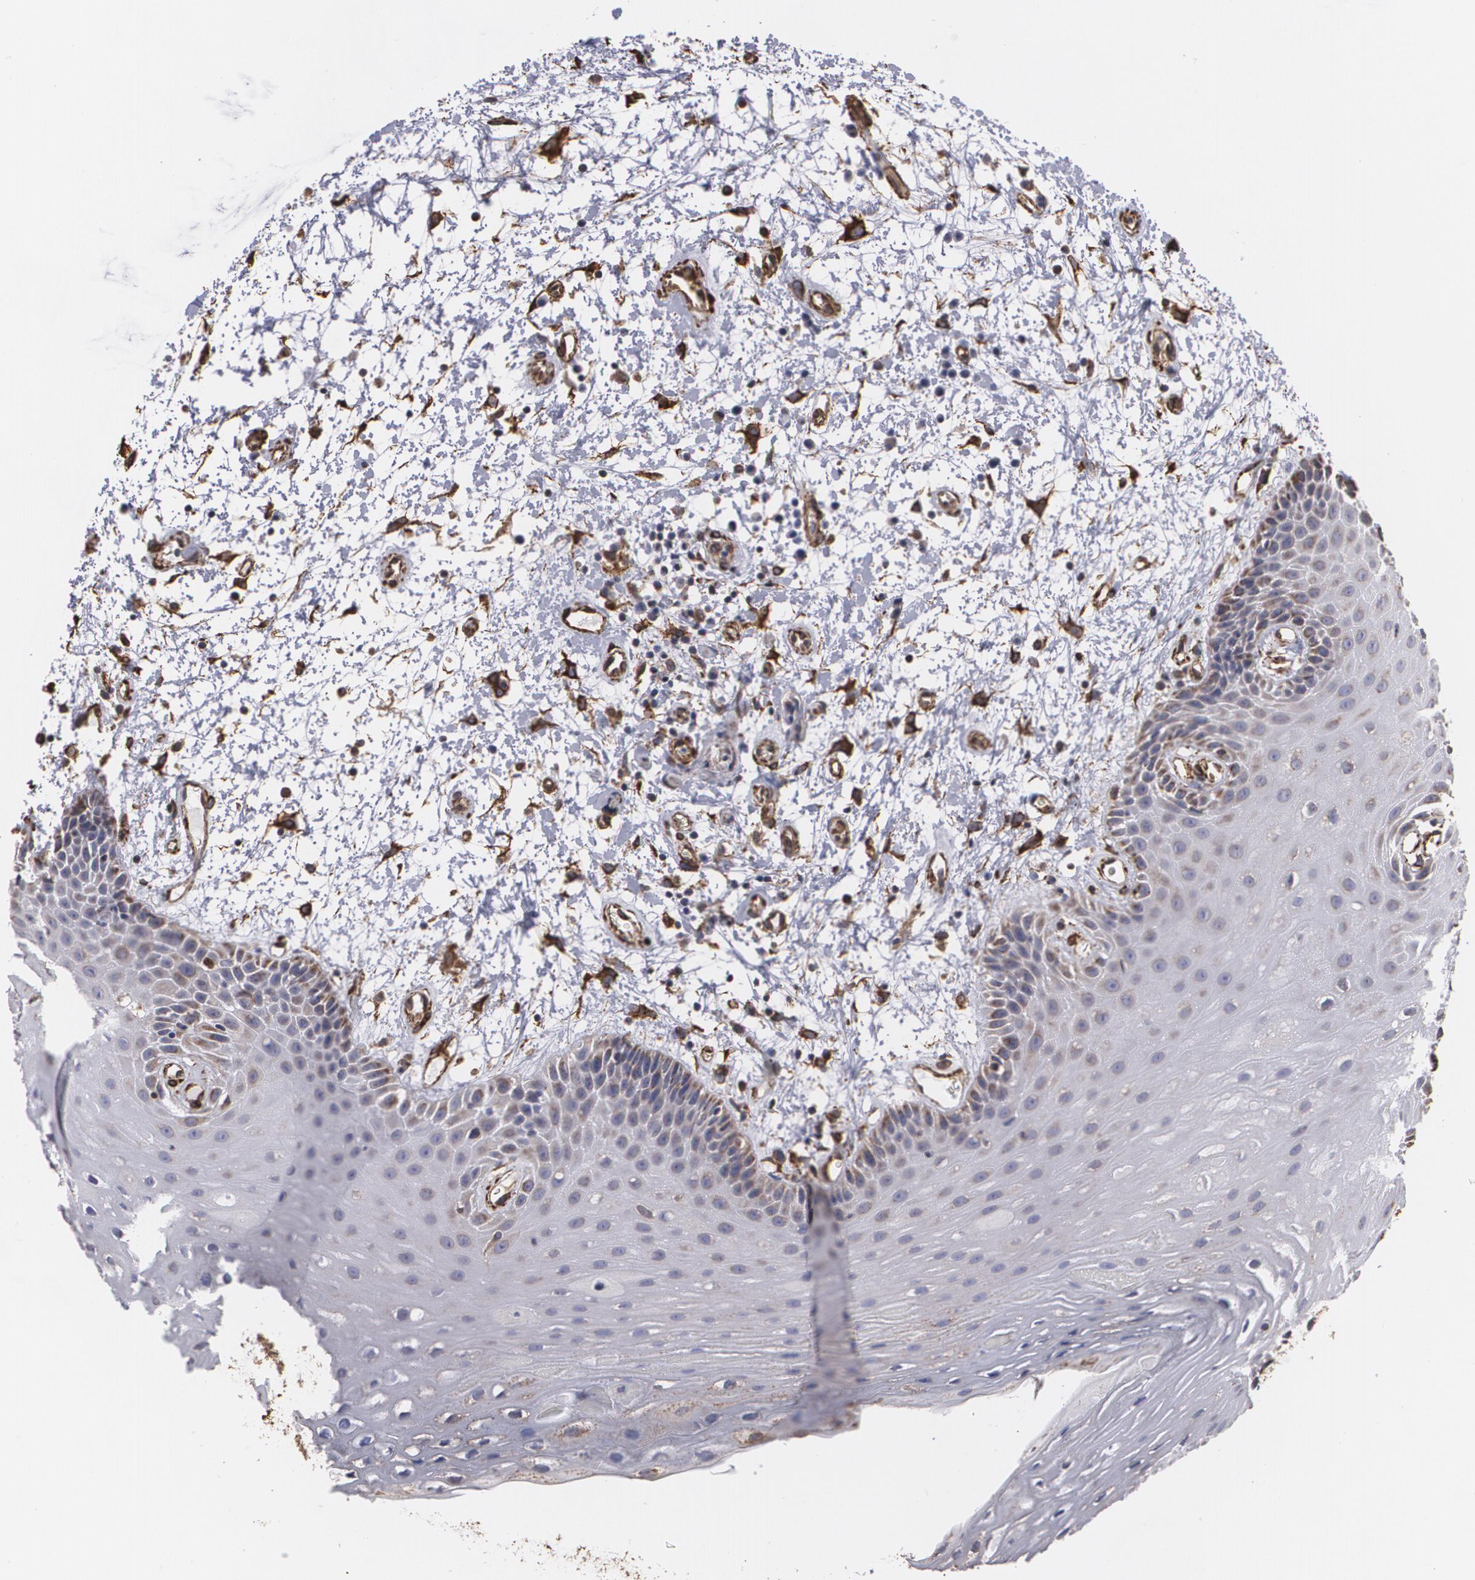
{"staining": {"intensity": "weak", "quantity": "25%-75%", "location": "cytoplasmic/membranous"}, "tissue": "oral mucosa", "cell_type": "Squamous epithelial cells", "image_type": "normal", "snomed": [{"axis": "morphology", "description": "Normal tissue, NOS"}, {"axis": "topography", "description": "Oral tissue"}], "caption": "Brown immunohistochemical staining in normal human oral mucosa displays weak cytoplasmic/membranous positivity in about 25%-75% of squamous epithelial cells. (Stains: DAB in brown, nuclei in blue, Microscopy: brightfield microscopy at high magnification).", "gene": "CYB5R3", "patient": {"sex": "female", "age": 79}}